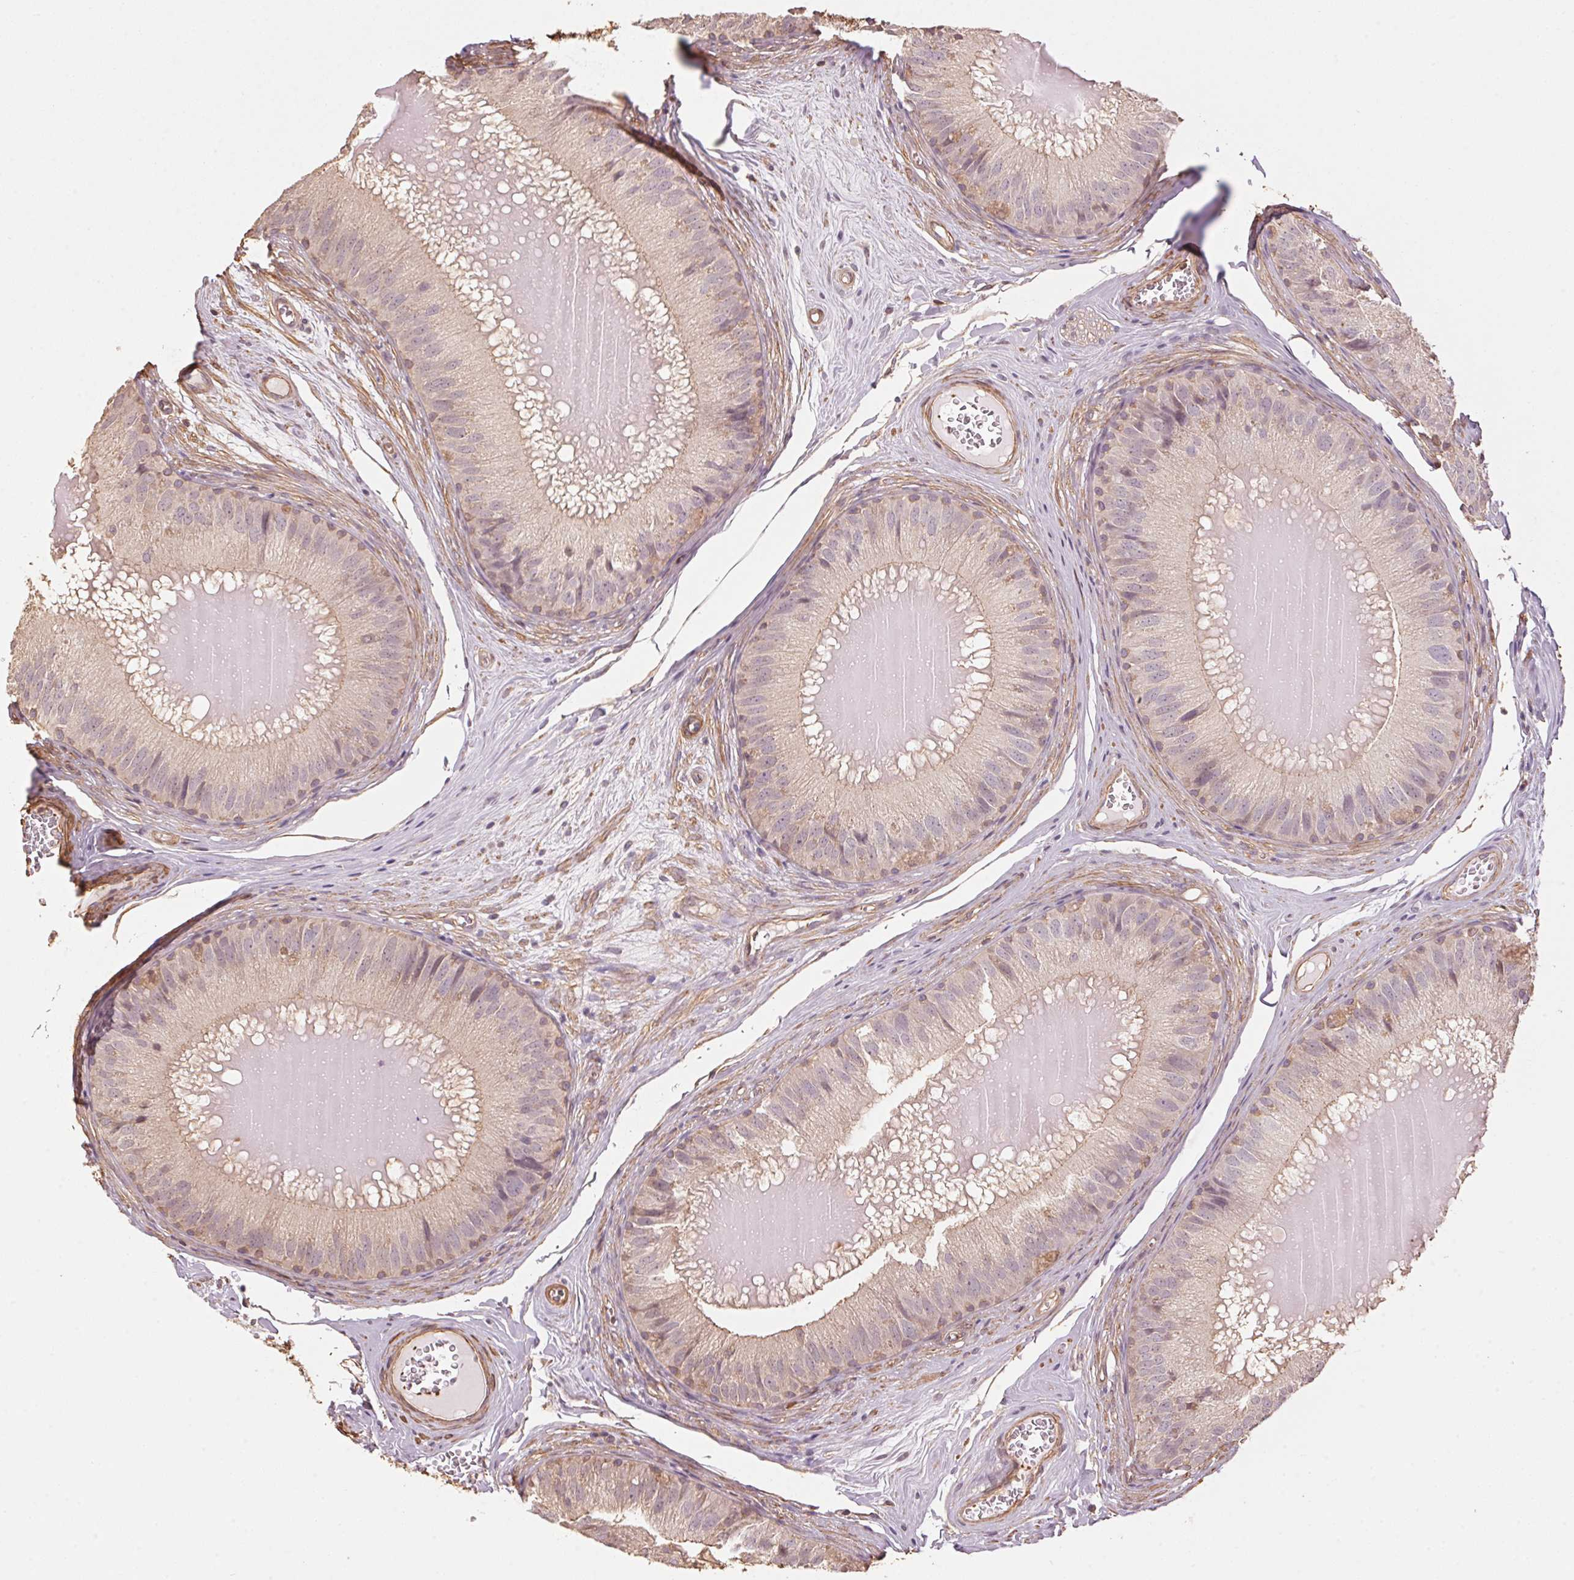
{"staining": {"intensity": "weak", "quantity": "<25%", "location": "cytoplasmic/membranous"}, "tissue": "epididymis", "cell_type": "Glandular cells", "image_type": "normal", "snomed": [{"axis": "morphology", "description": "Normal tissue, NOS"}, {"axis": "topography", "description": "Epididymis, spermatic cord, NOS"}], "caption": "IHC of unremarkable human epididymis demonstrates no positivity in glandular cells.", "gene": "QDPR", "patient": {"sex": "male", "age": 39}}